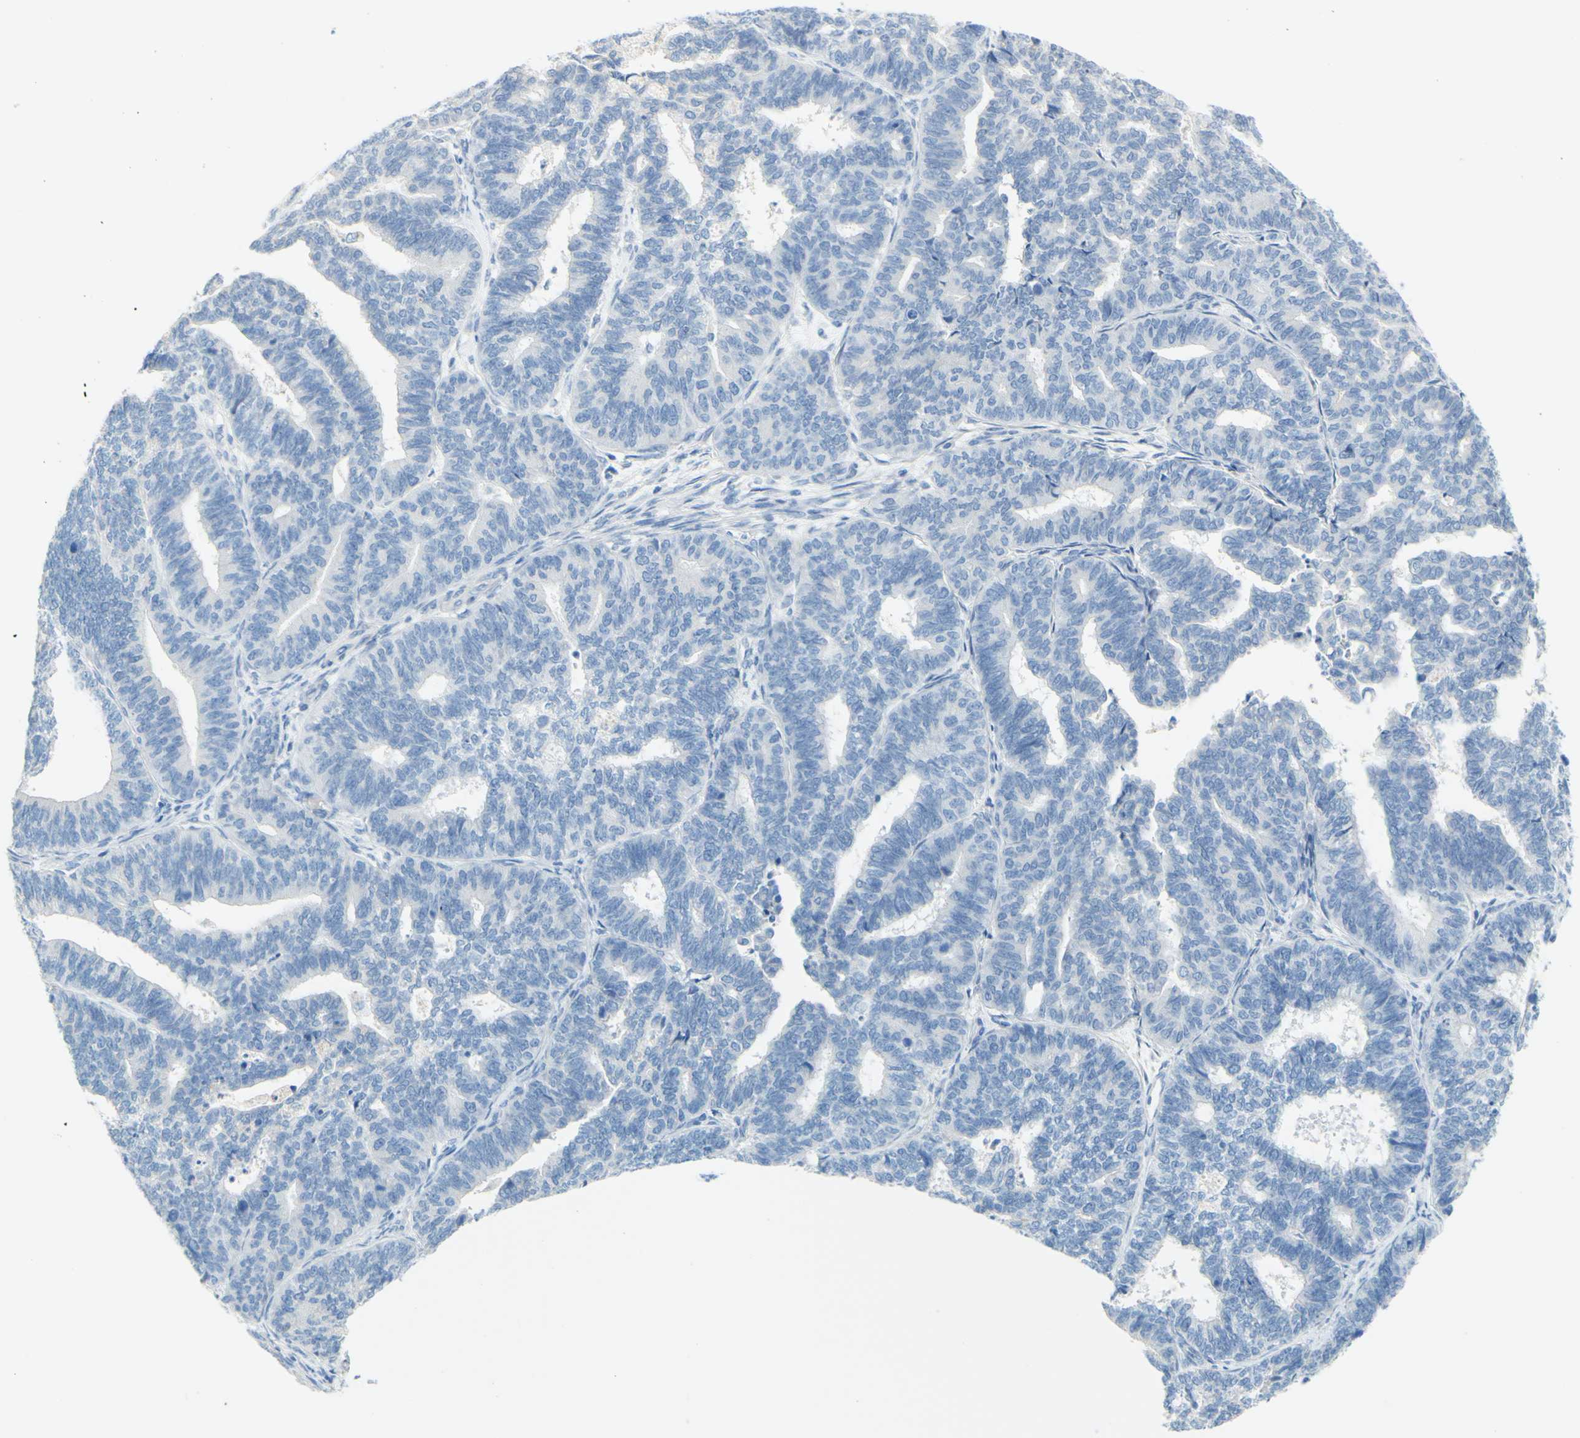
{"staining": {"intensity": "negative", "quantity": "none", "location": "none"}, "tissue": "endometrial cancer", "cell_type": "Tumor cells", "image_type": "cancer", "snomed": [{"axis": "morphology", "description": "Adenocarcinoma, NOS"}, {"axis": "topography", "description": "Endometrium"}], "caption": "Immunohistochemical staining of endometrial adenocarcinoma displays no significant expression in tumor cells.", "gene": "SLC1A2", "patient": {"sex": "female", "age": 70}}